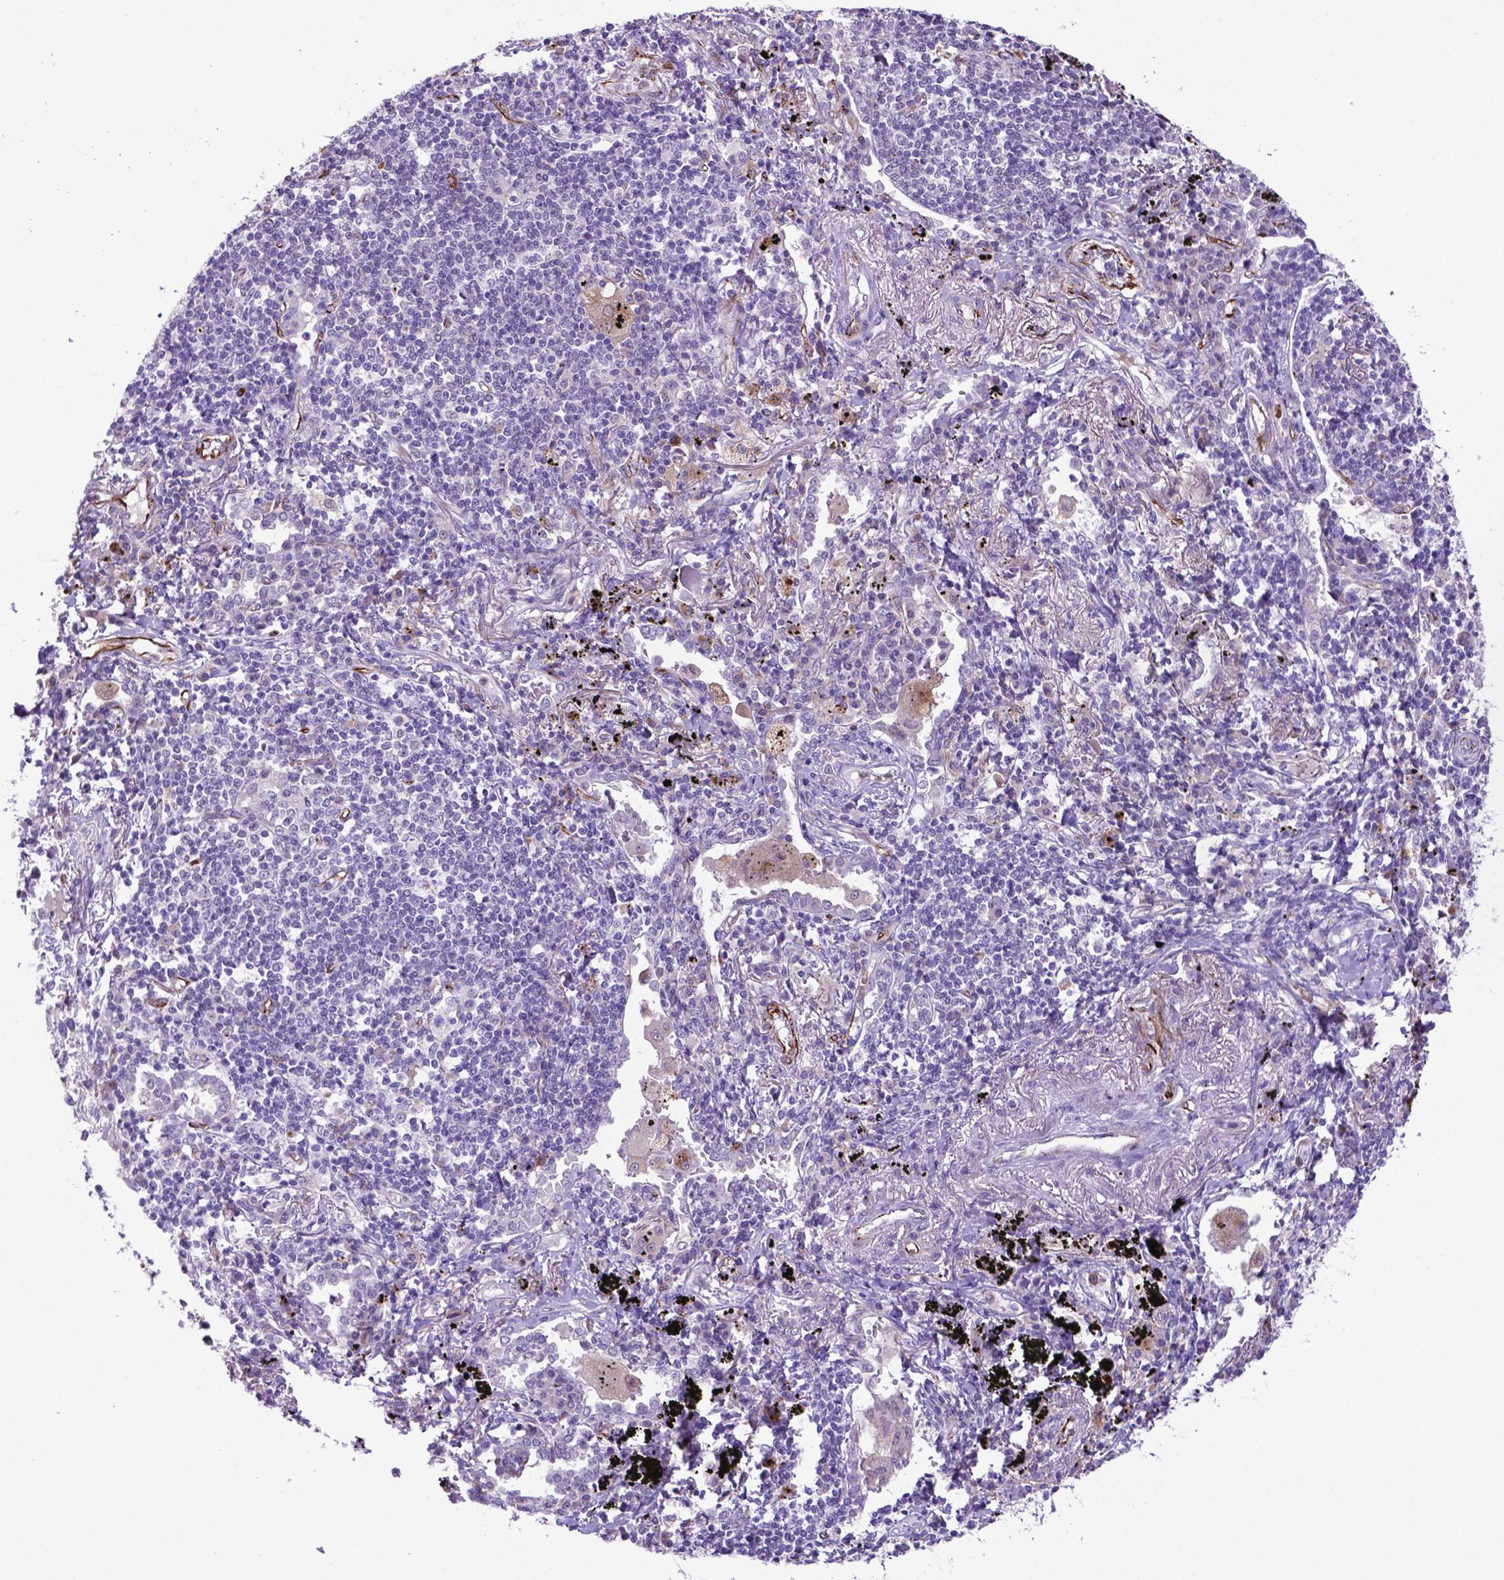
{"staining": {"intensity": "negative", "quantity": "none", "location": "none"}, "tissue": "lung cancer", "cell_type": "Tumor cells", "image_type": "cancer", "snomed": [{"axis": "morphology", "description": "Squamous cell carcinoma, NOS"}, {"axis": "topography", "description": "Lung"}], "caption": "Protein analysis of squamous cell carcinoma (lung) shows no significant staining in tumor cells.", "gene": "LZTR1", "patient": {"sex": "male", "age": 78}}